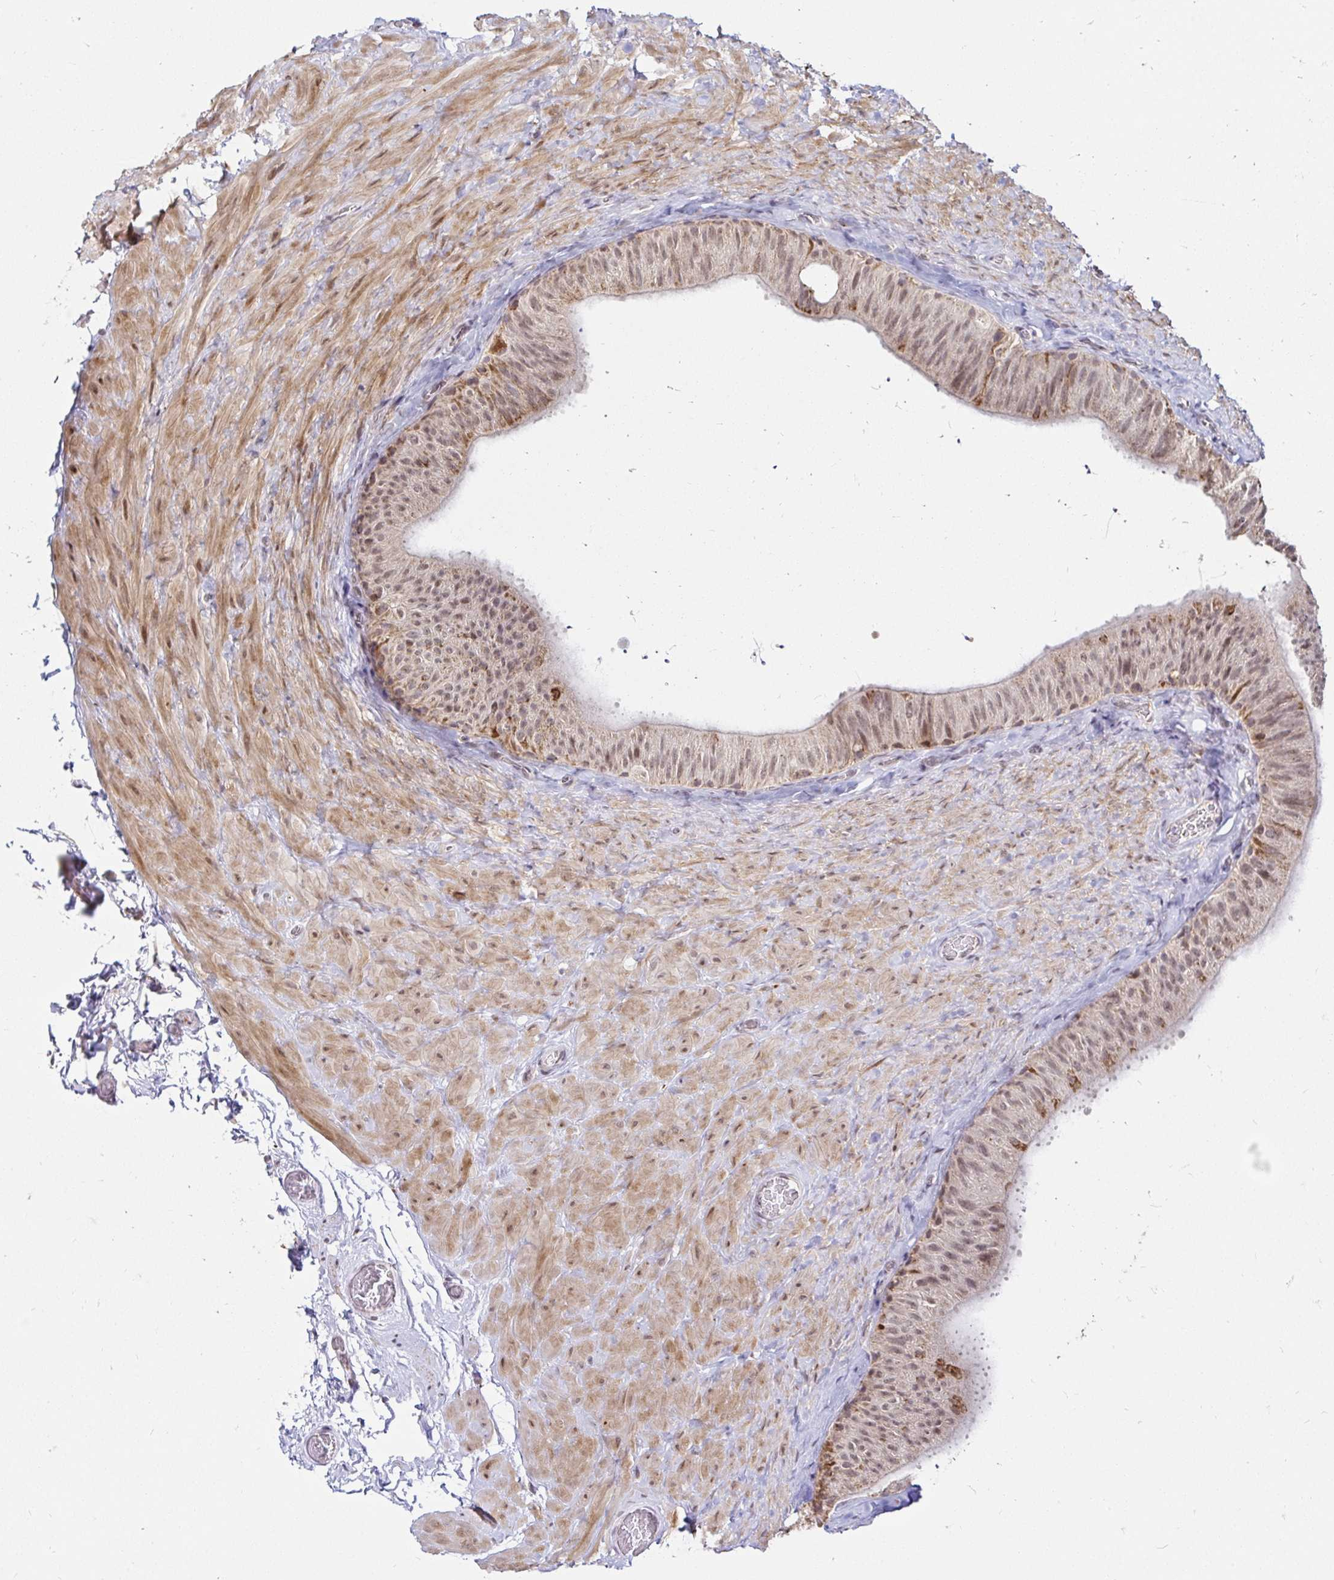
{"staining": {"intensity": "moderate", "quantity": ">75%", "location": "cytoplasmic/membranous,nuclear"}, "tissue": "epididymis", "cell_type": "Glandular cells", "image_type": "normal", "snomed": [{"axis": "morphology", "description": "Normal tissue, NOS"}, {"axis": "topography", "description": "Epididymis, spermatic cord, NOS"}, {"axis": "topography", "description": "Epididymis"}], "caption": "The photomicrograph displays immunohistochemical staining of normal epididymis. There is moderate cytoplasmic/membranous,nuclear expression is seen in about >75% of glandular cells. The staining is performed using DAB brown chromogen to label protein expression. The nuclei are counter-stained blue using hematoxylin.", "gene": "TIMM50", "patient": {"sex": "male", "age": 31}}